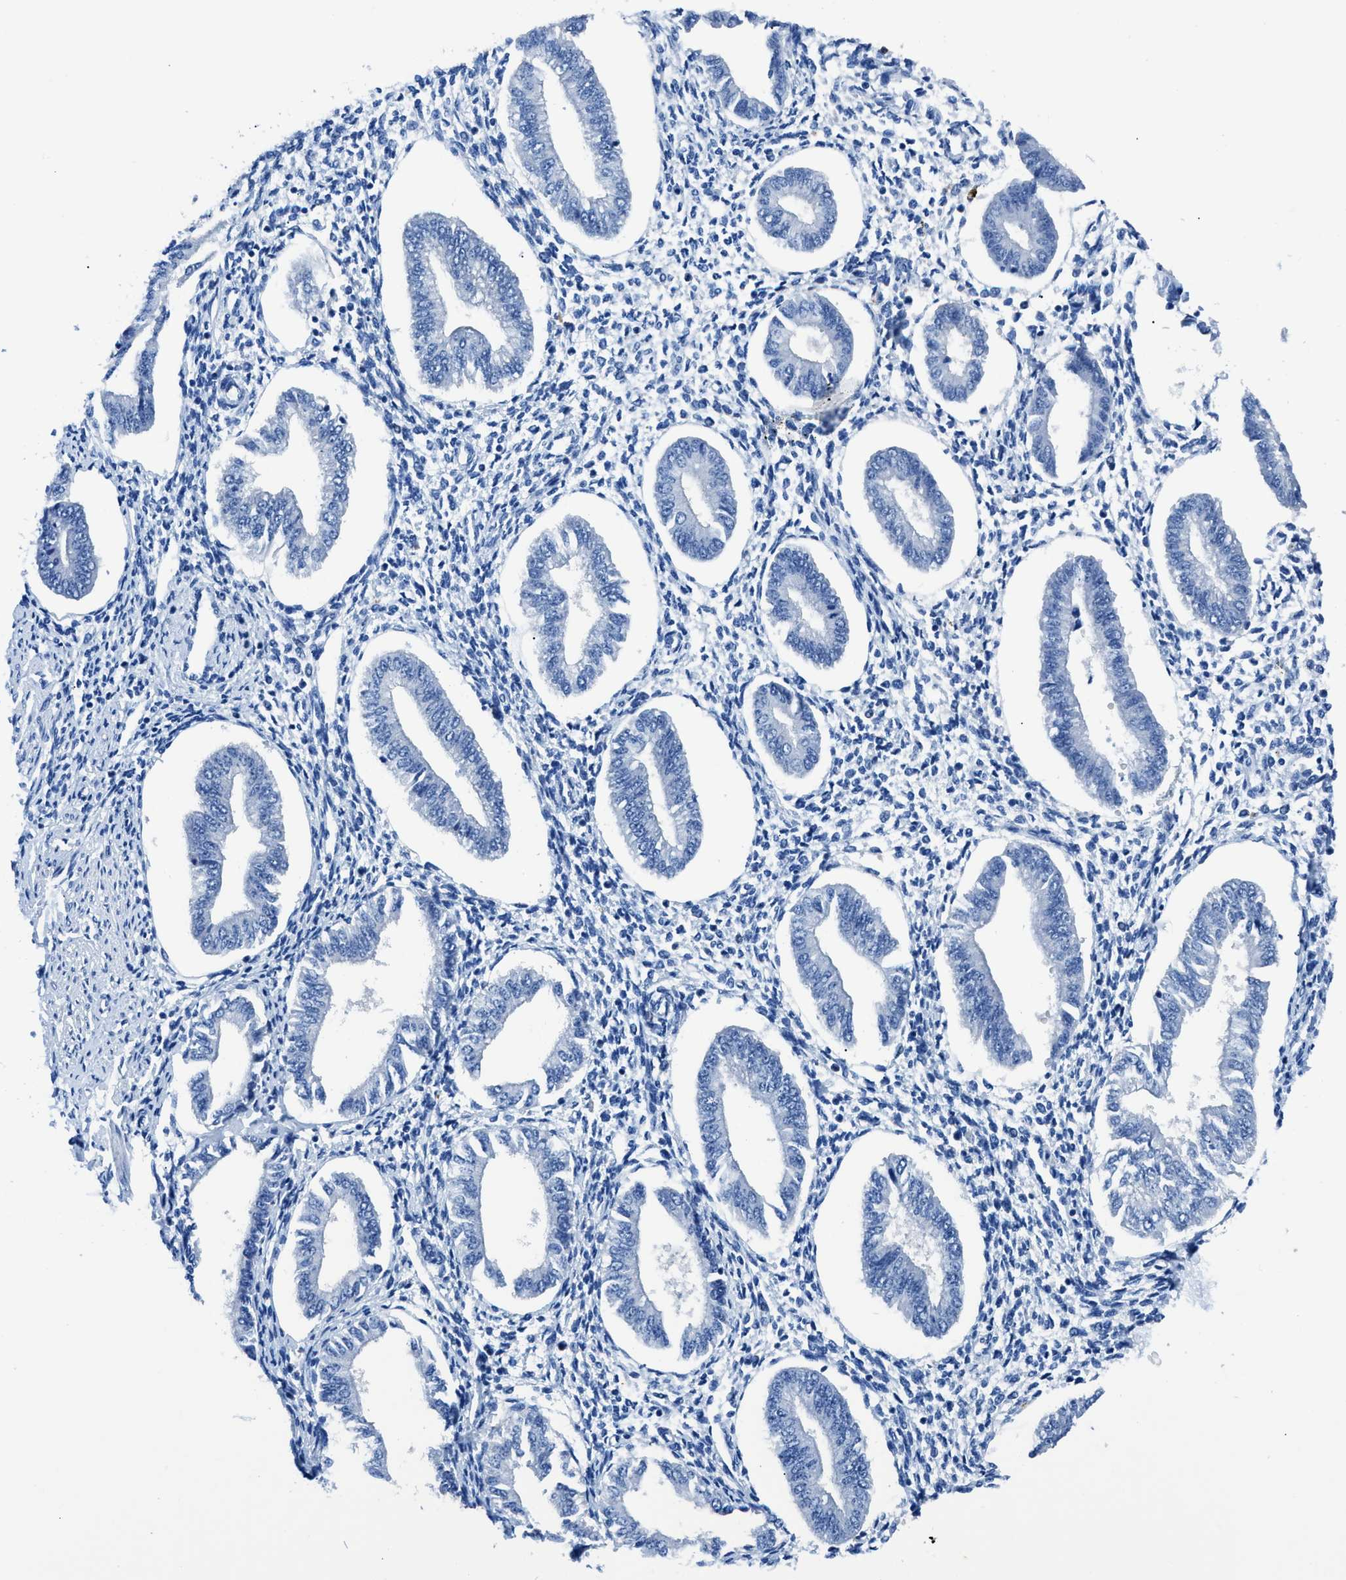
{"staining": {"intensity": "negative", "quantity": "none", "location": "none"}, "tissue": "endometrium", "cell_type": "Cells in endometrial stroma", "image_type": "normal", "snomed": [{"axis": "morphology", "description": "Normal tissue, NOS"}, {"axis": "topography", "description": "Endometrium"}], "caption": "Human endometrium stained for a protein using immunohistochemistry (IHC) exhibits no staining in cells in endometrial stroma.", "gene": "UAP1", "patient": {"sex": "female", "age": 50}}